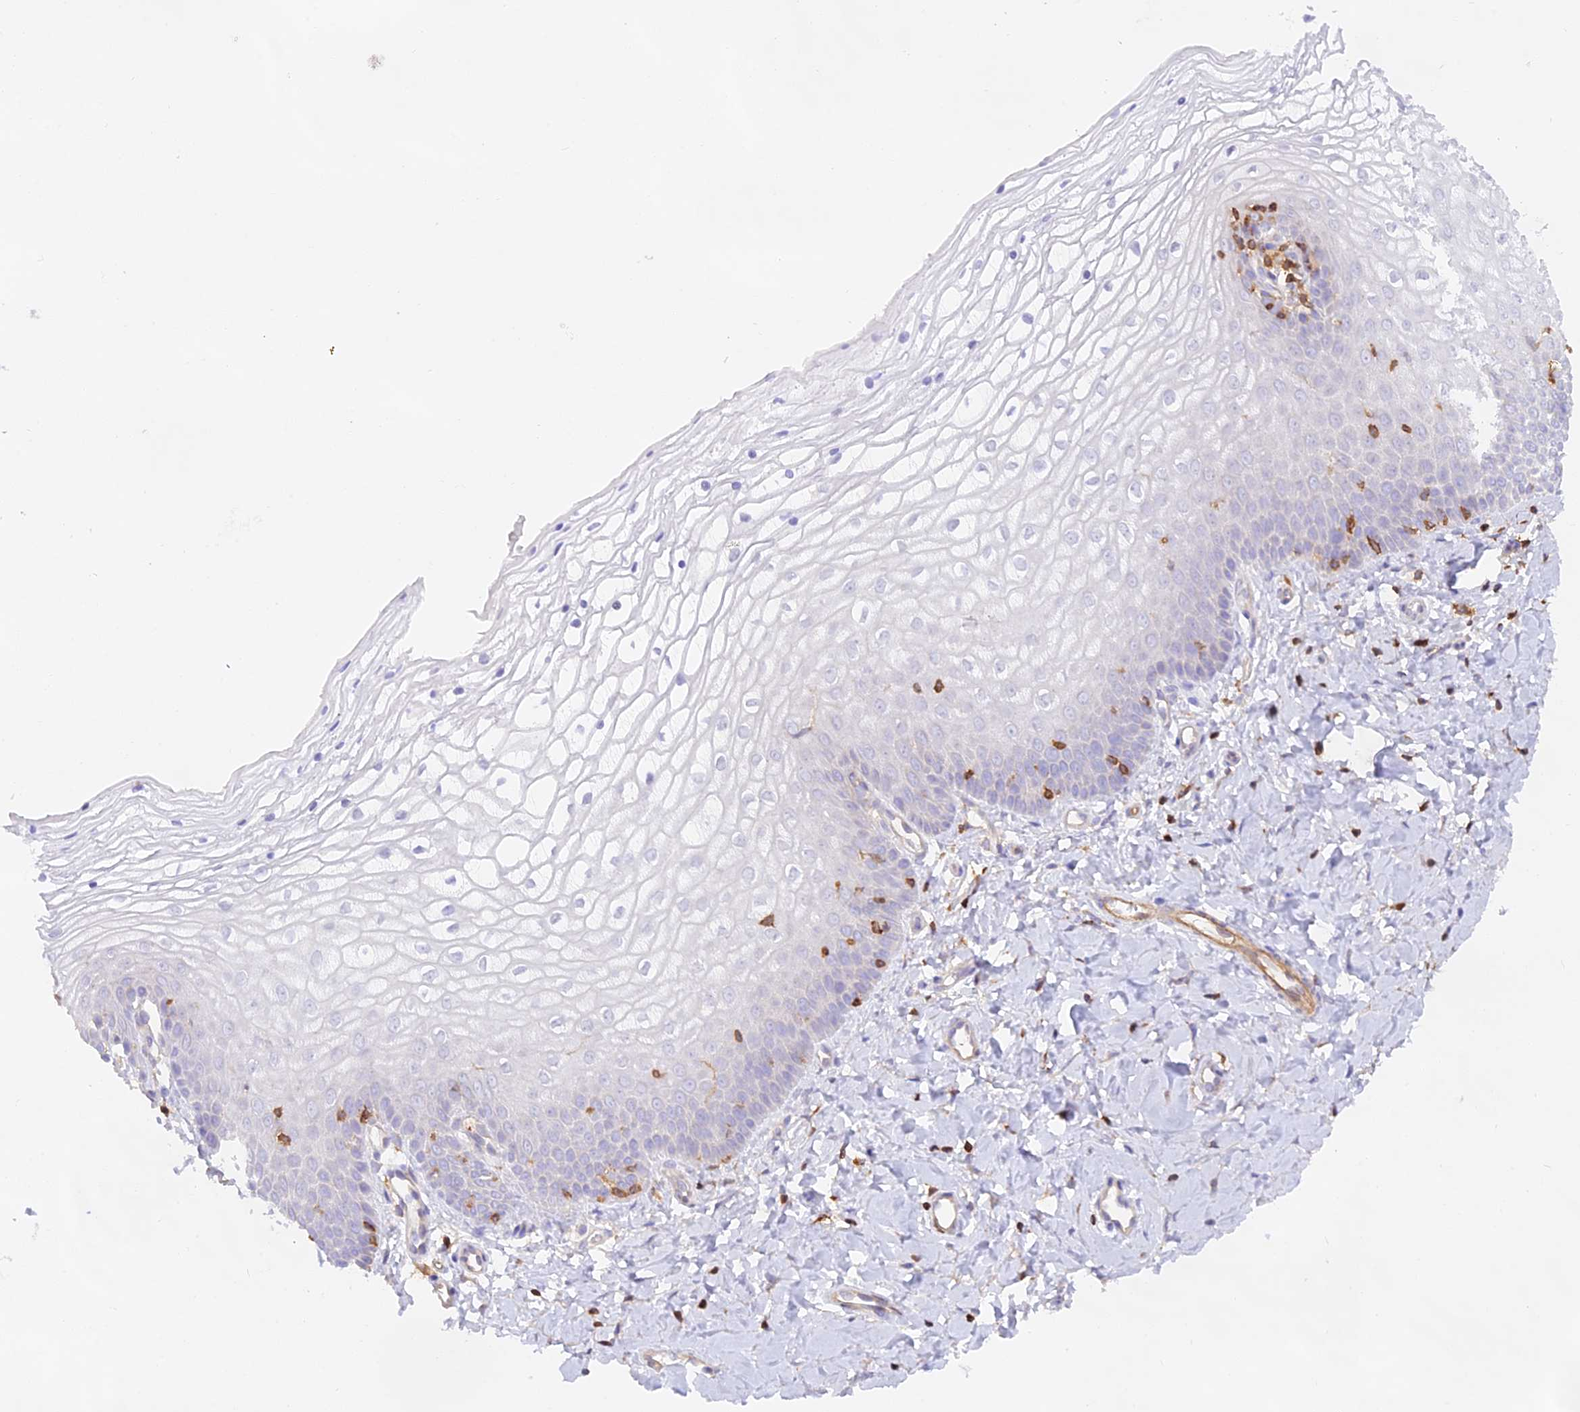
{"staining": {"intensity": "negative", "quantity": "none", "location": "none"}, "tissue": "vagina", "cell_type": "Squamous epithelial cells", "image_type": "normal", "snomed": [{"axis": "morphology", "description": "Normal tissue, NOS"}, {"axis": "topography", "description": "Vagina"}], "caption": "An image of vagina stained for a protein demonstrates no brown staining in squamous epithelial cells.", "gene": "DENND1C", "patient": {"sex": "female", "age": 68}}